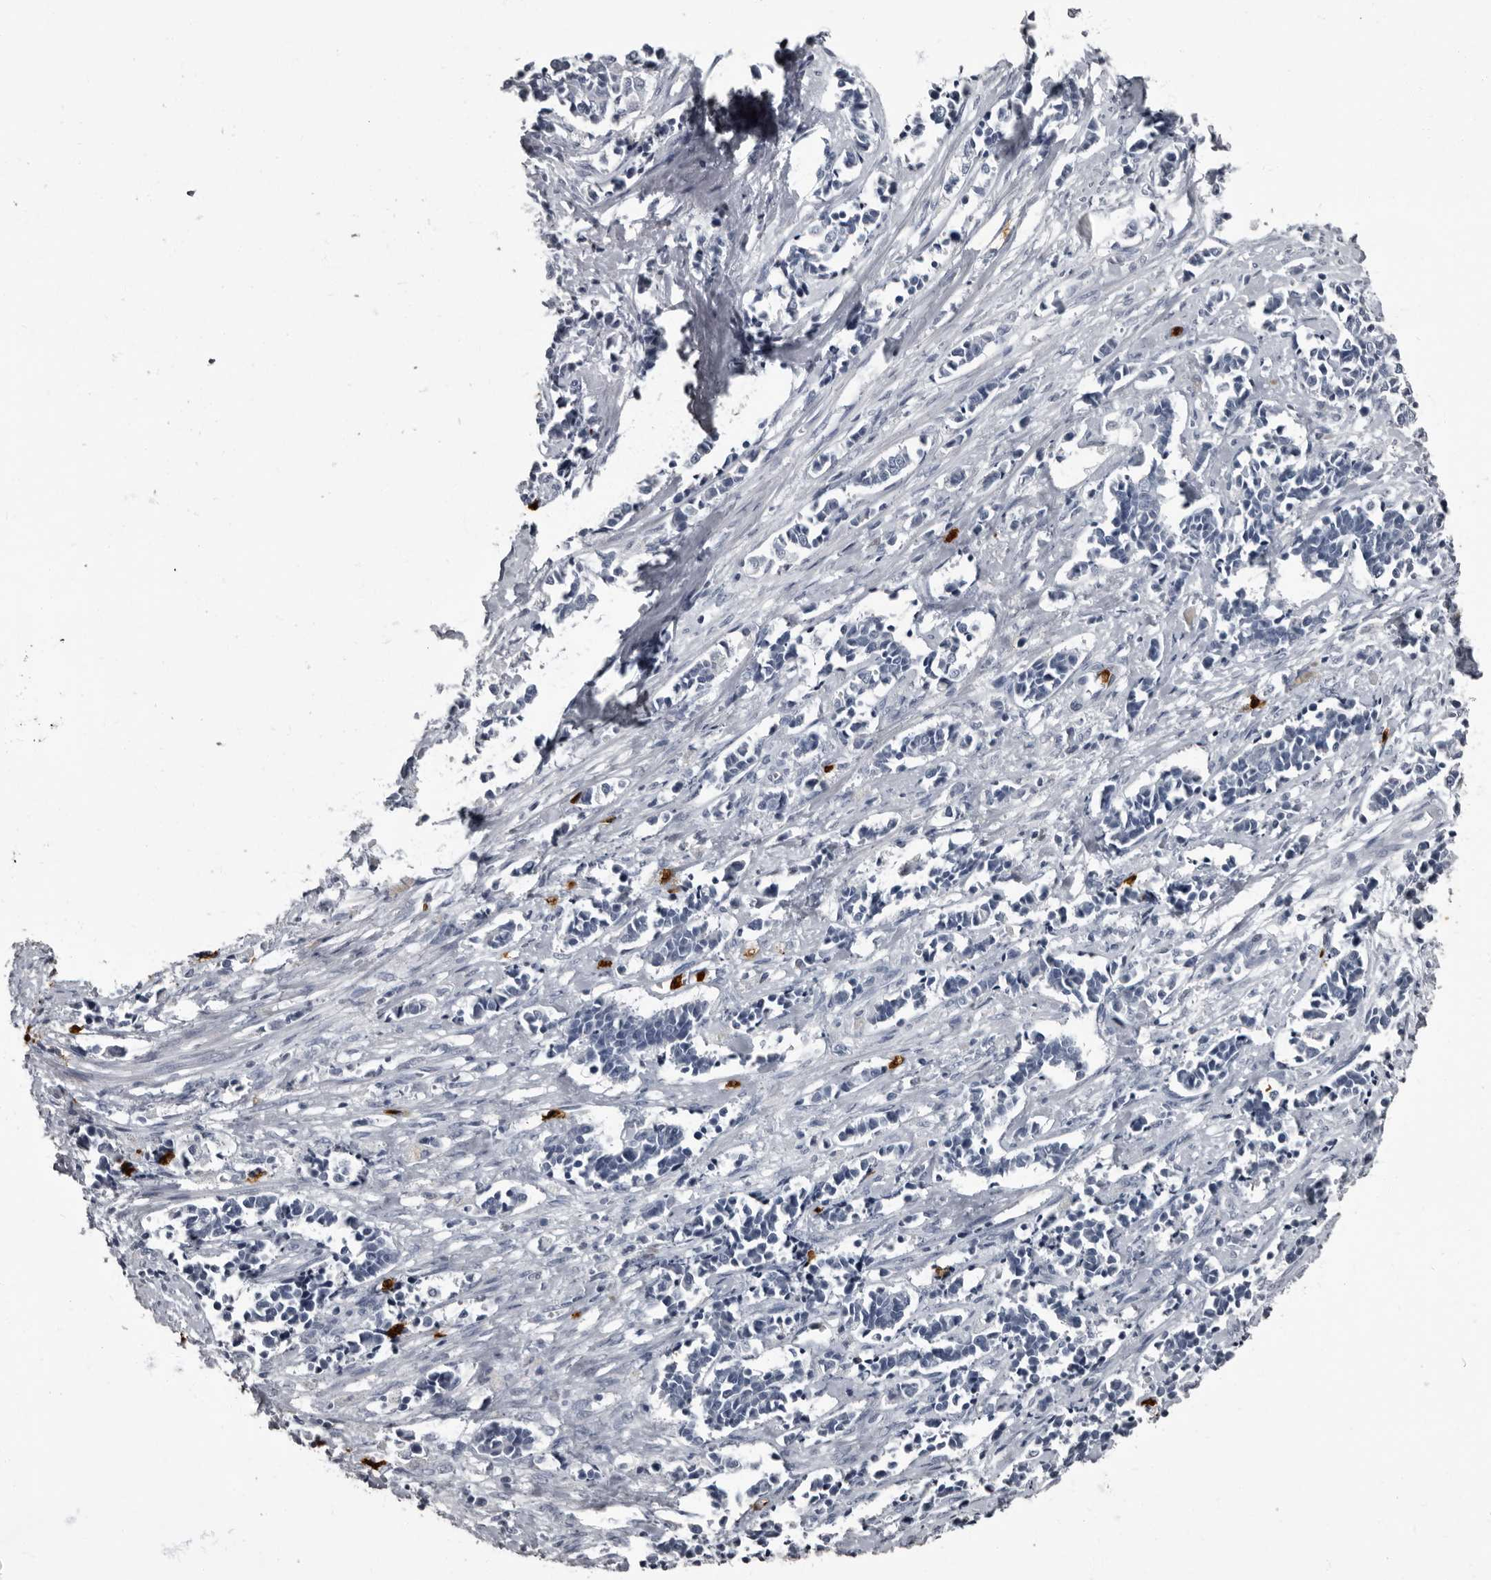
{"staining": {"intensity": "negative", "quantity": "none", "location": "none"}, "tissue": "cervical cancer", "cell_type": "Tumor cells", "image_type": "cancer", "snomed": [{"axis": "morphology", "description": "Normal tissue, NOS"}, {"axis": "morphology", "description": "Squamous cell carcinoma, NOS"}, {"axis": "topography", "description": "Cervix"}], "caption": "Immunohistochemical staining of human squamous cell carcinoma (cervical) displays no significant positivity in tumor cells. (Immunohistochemistry, brightfield microscopy, high magnification).", "gene": "TPD52L1", "patient": {"sex": "female", "age": 35}}